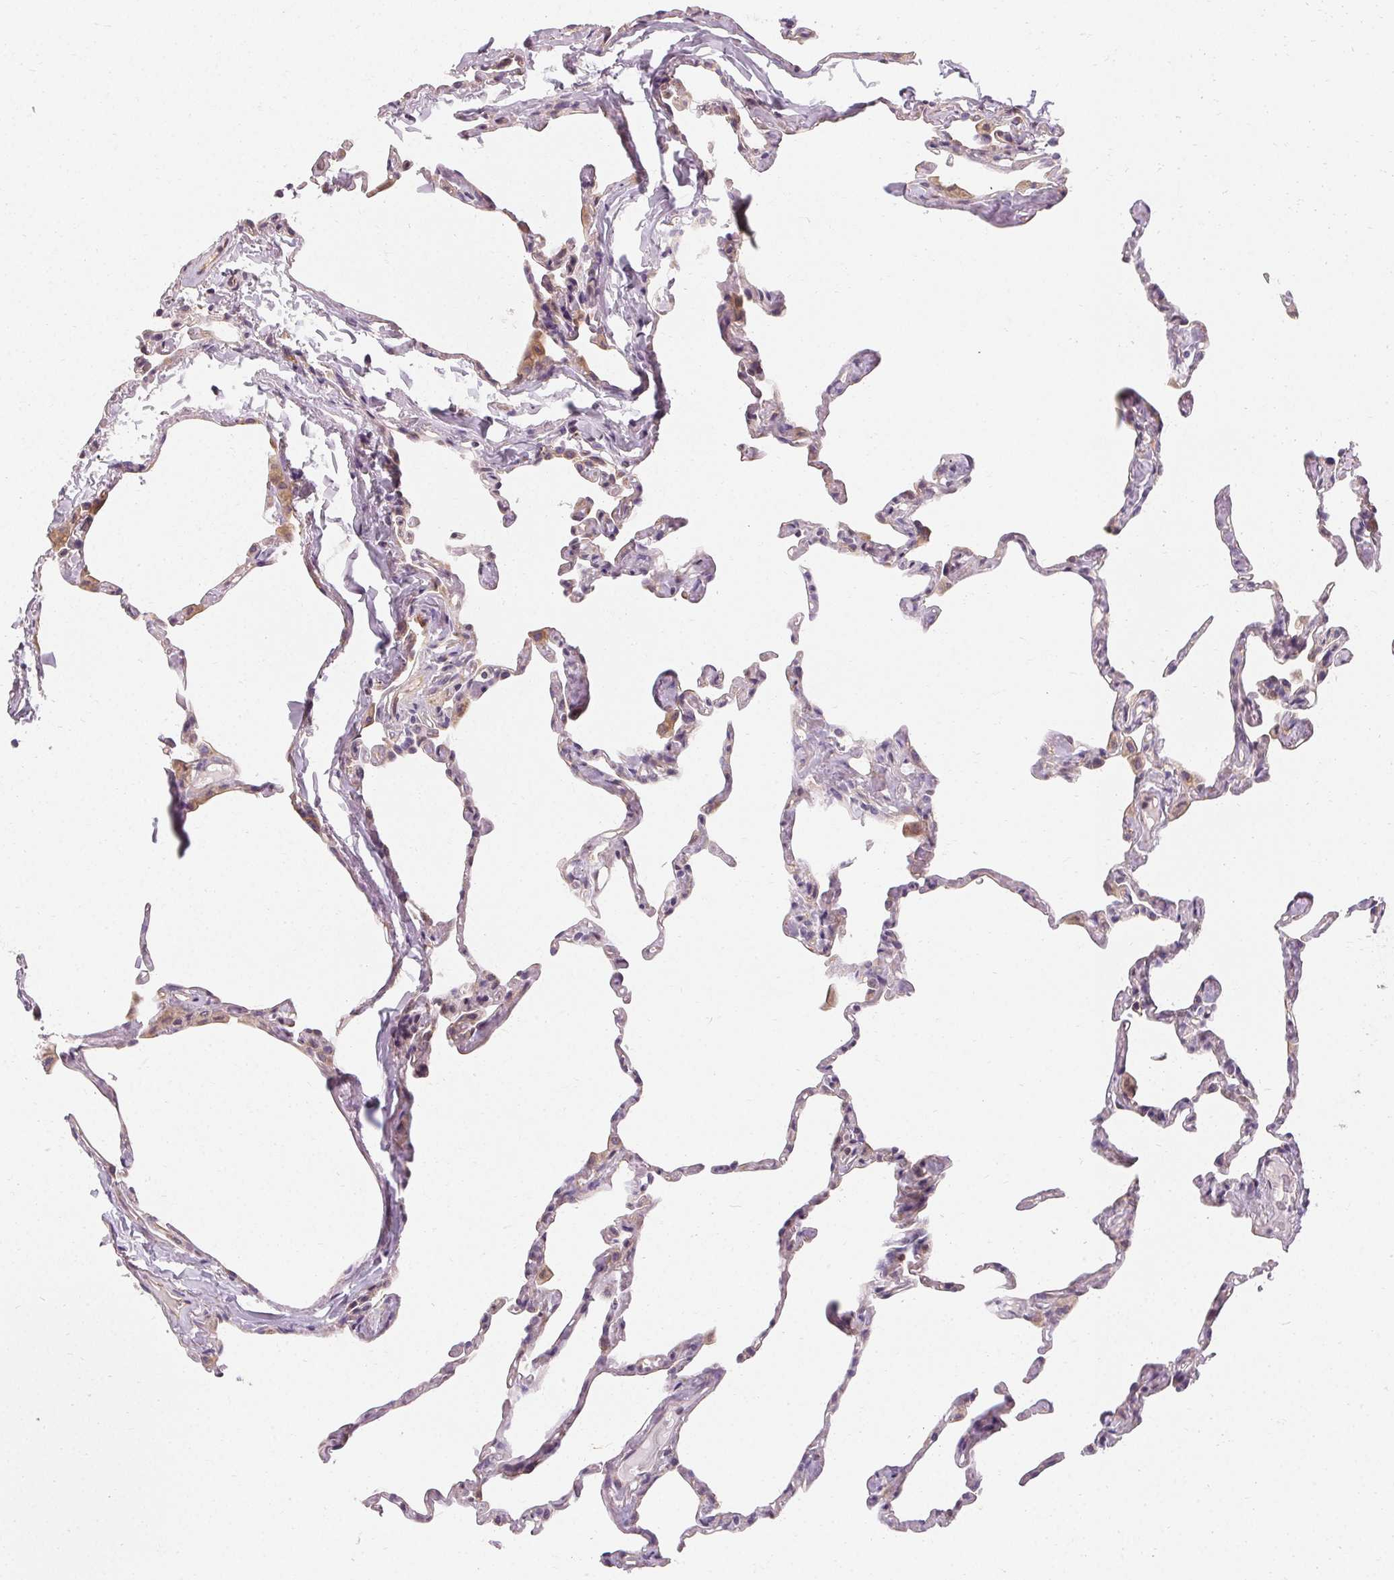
{"staining": {"intensity": "weak", "quantity": "25%-75%", "location": "cytoplasmic/membranous,nuclear"}, "tissue": "lung", "cell_type": "Alveolar cells", "image_type": "normal", "snomed": [{"axis": "morphology", "description": "Normal tissue, NOS"}, {"axis": "topography", "description": "Lung"}], "caption": "Immunohistochemical staining of unremarkable human lung exhibits low levels of weak cytoplasmic/membranous,nuclear staining in about 25%-75% of alveolar cells. (IHC, brightfield microscopy, high magnification).", "gene": "APLP1", "patient": {"sex": "male", "age": 65}}